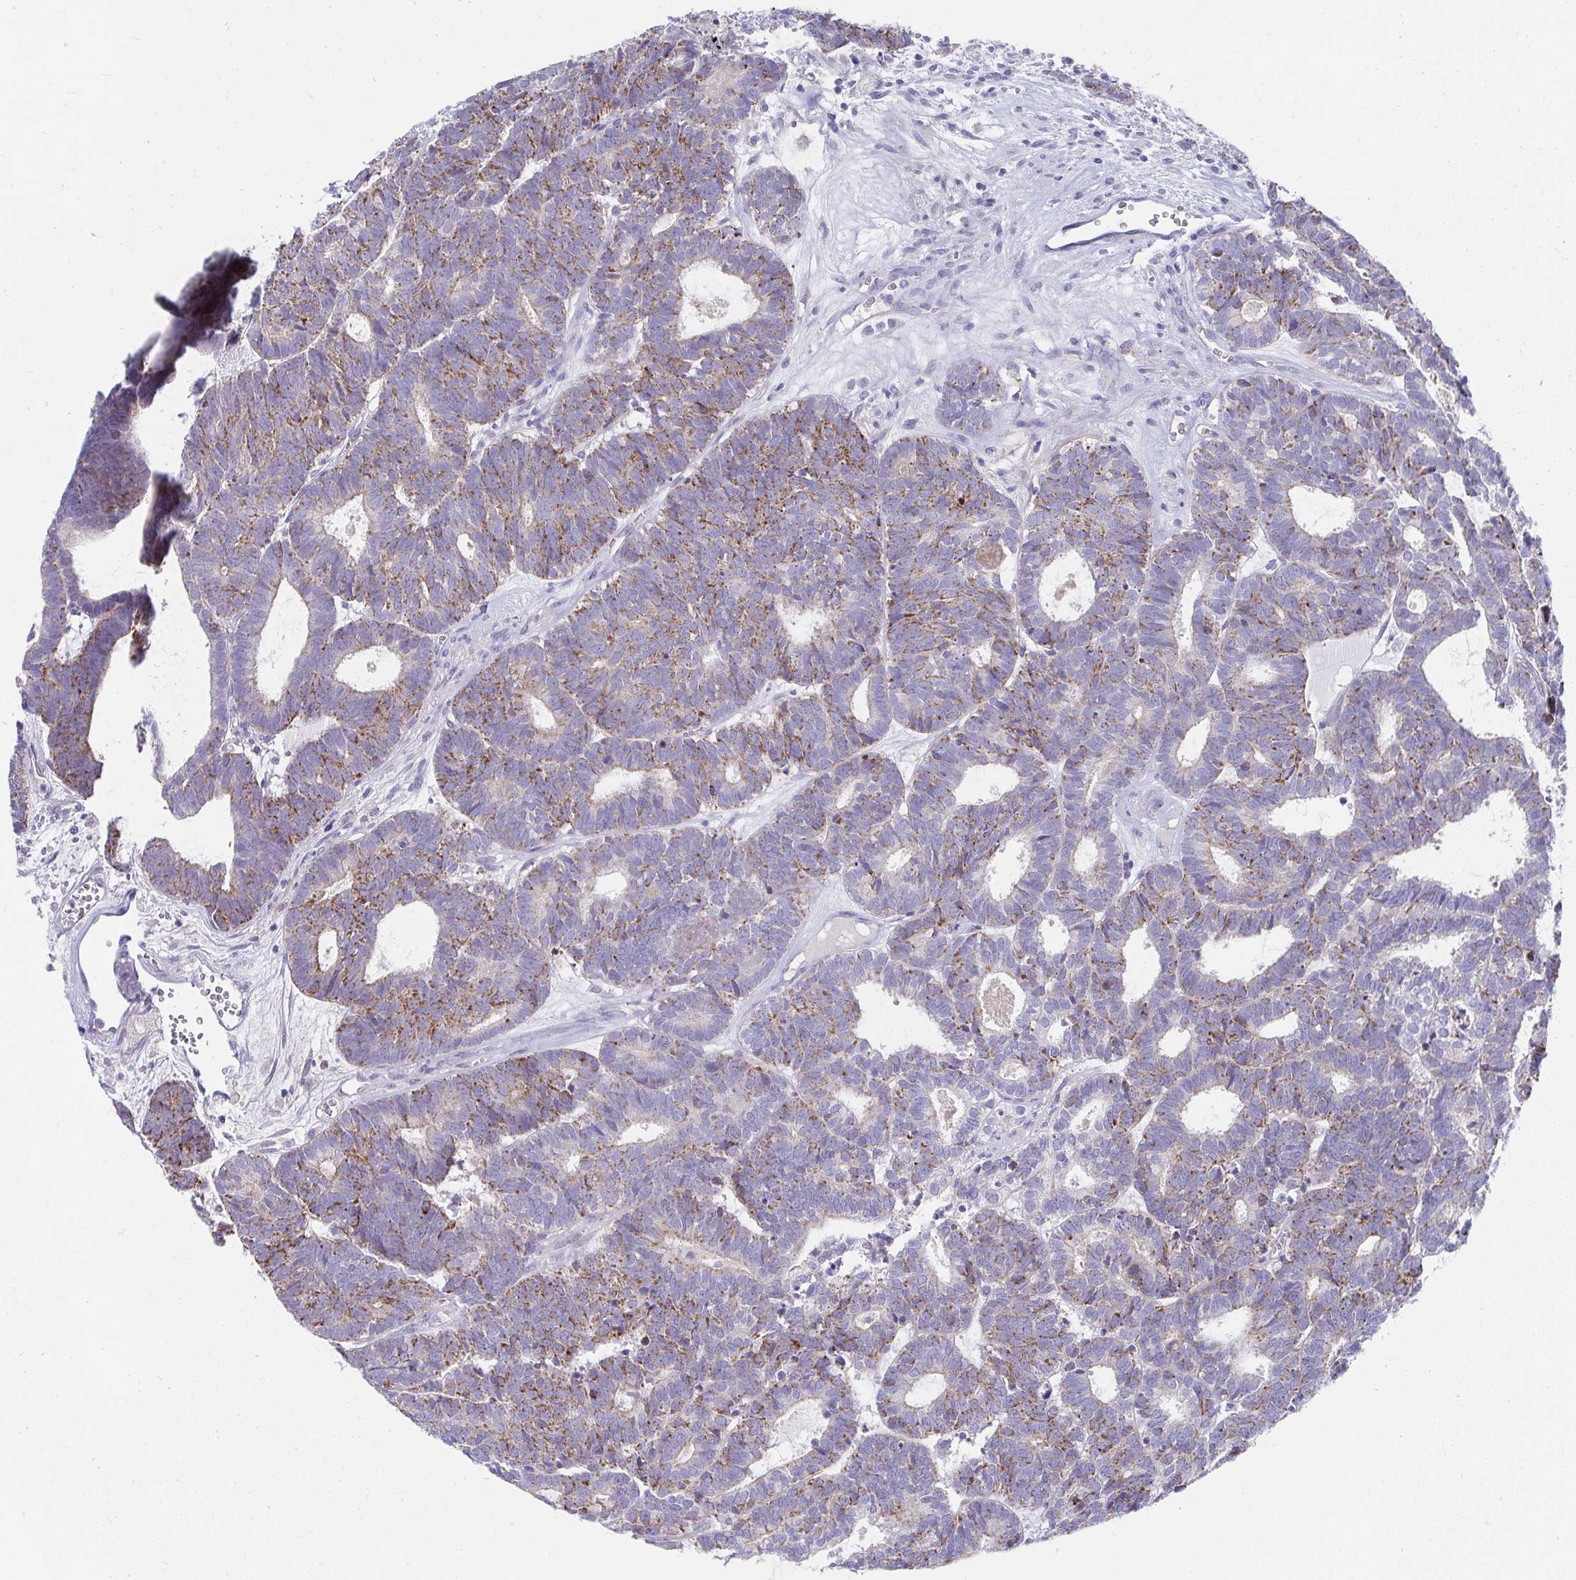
{"staining": {"intensity": "moderate", "quantity": "25%-75%", "location": "cytoplasmic/membranous"}, "tissue": "head and neck cancer", "cell_type": "Tumor cells", "image_type": "cancer", "snomed": [{"axis": "morphology", "description": "Adenocarcinoma, NOS"}, {"axis": "topography", "description": "Head-Neck"}], "caption": "The image reveals staining of head and neck cancer, revealing moderate cytoplasmic/membranous protein expression (brown color) within tumor cells.", "gene": "PRRG3", "patient": {"sex": "female", "age": 81}}